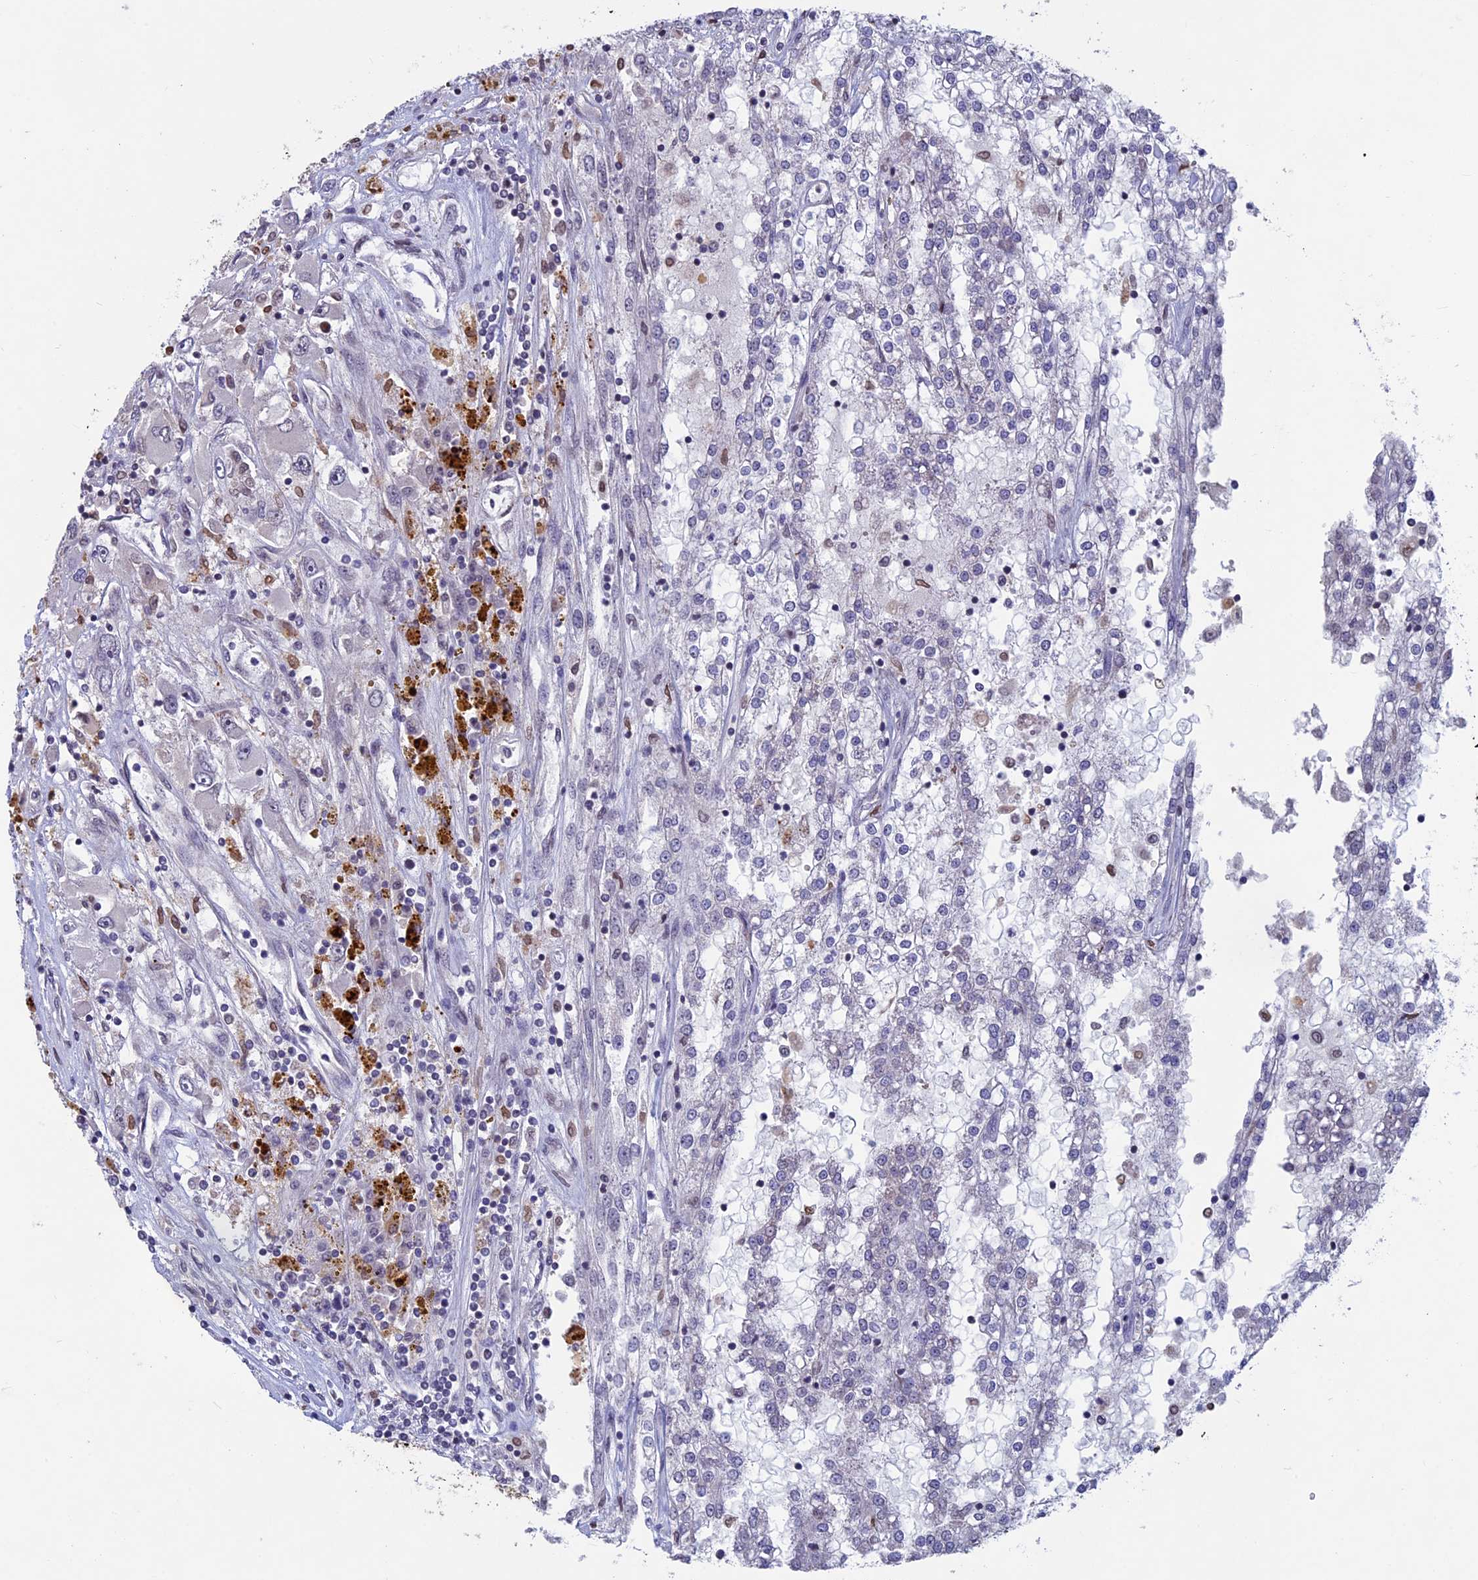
{"staining": {"intensity": "negative", "quantity": "none", "location": "none"}, "tissue": "renal cancer", "cell_type": "Tumor cells", "image_type": "cancer", "snomed": [{"axis": "morphology", "description": "Adenocarcinoma, NOS"}, {"axis": "topography", "description": "Kidney"}], "caption": "Immunohistochemistry micrograph of human renal cancer (adenocarcinoma) stained for a protein (brown), which demonstrates no expression in tumor cells.", "gene": "SPIRE1", "patient": {"sex": "female", "age": 52}}